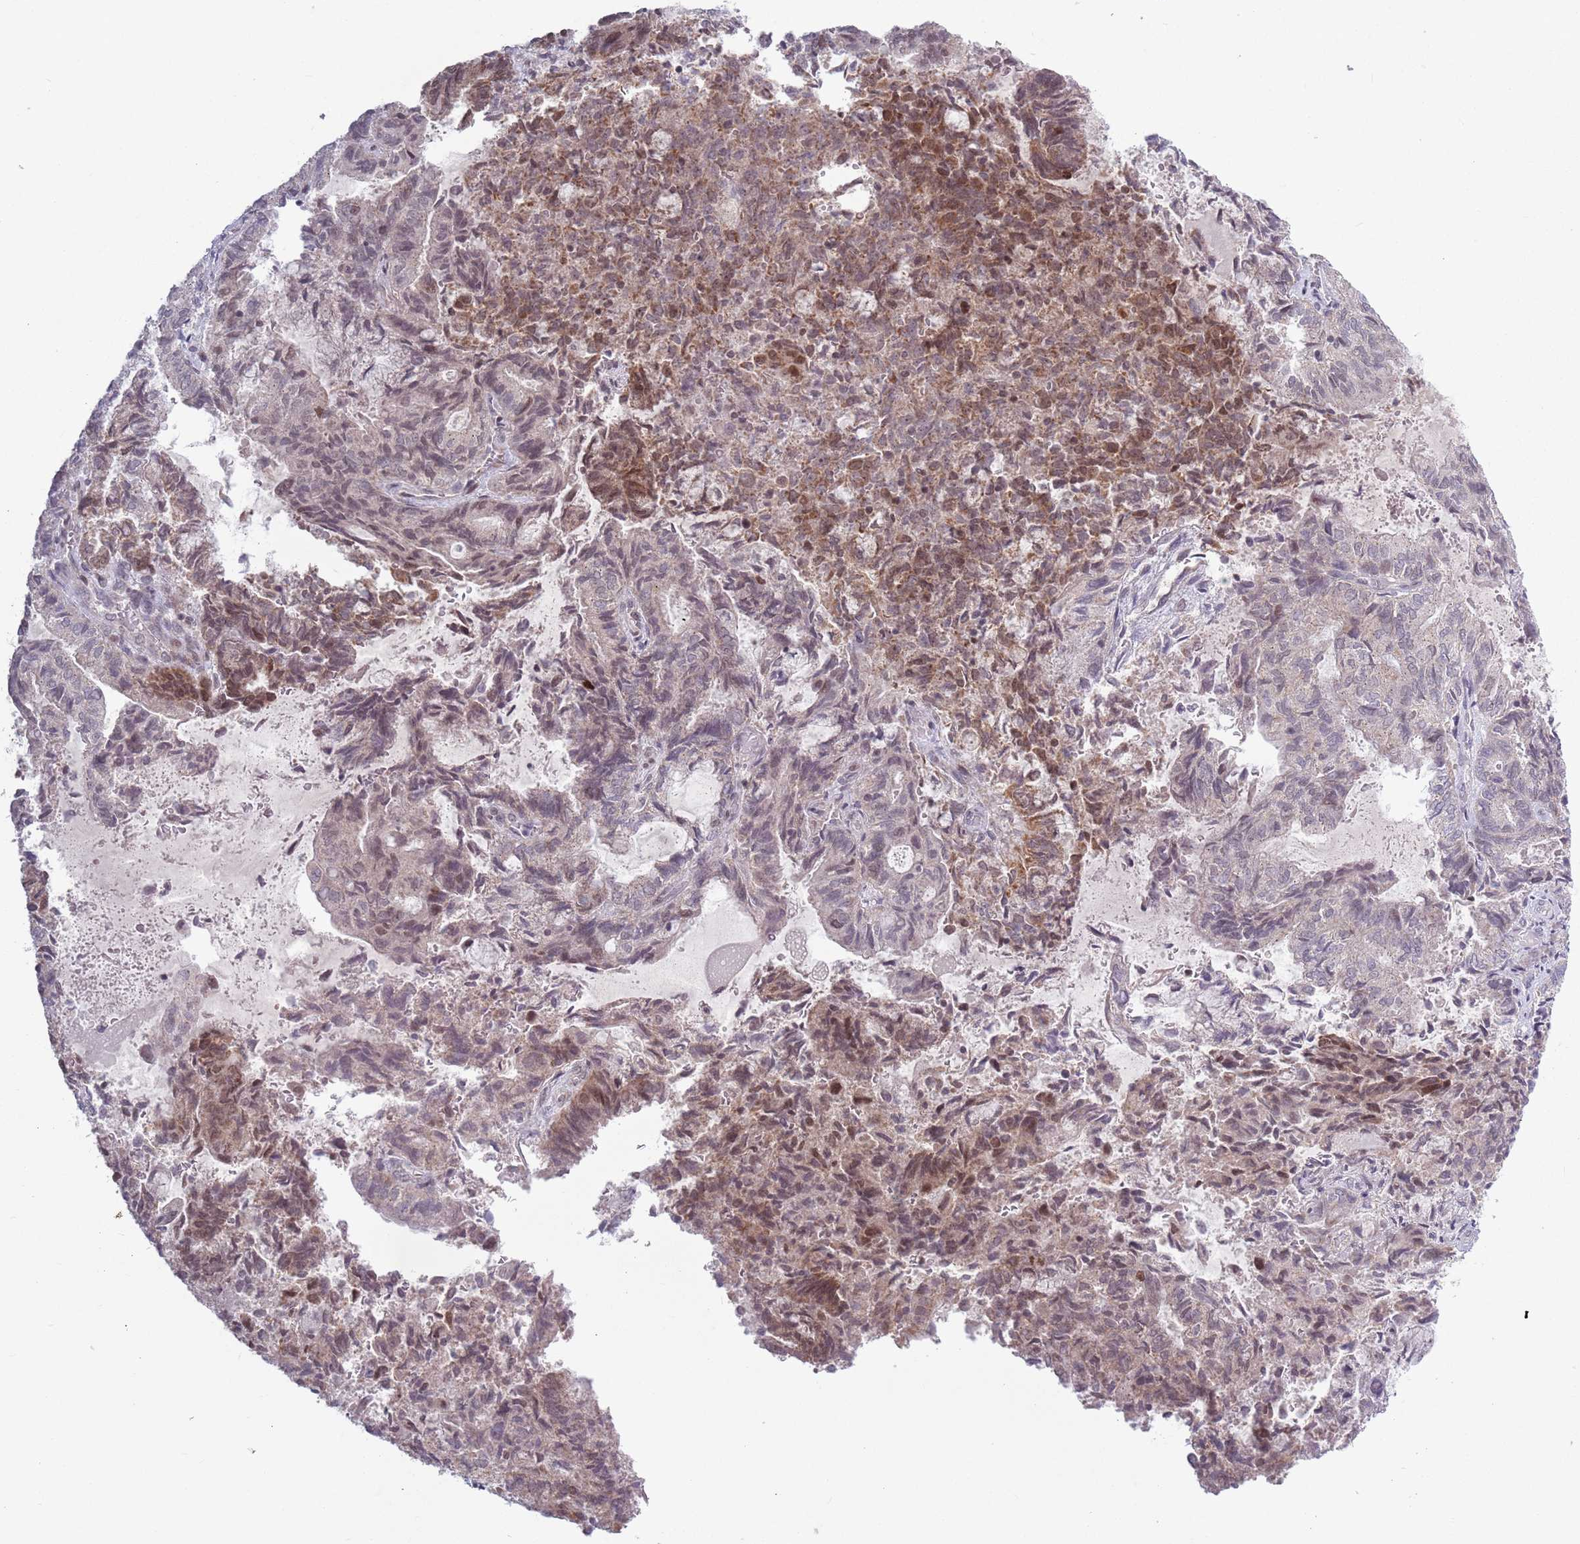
{"staining": {"intensity": "moderate", "quantity": "25%-75%", "location": "cytoplasmic/membranous,nuclear"}, "tissue": "endometrial cancer", "cell_type": "Tumor cells", "image_type": "cancer", "snomed": [{"axis": "morphology", "description": "Adenocarcinoma, NOS"}, {"axis": "topography", "description": "Endometrium"}], "caption": "Endometrial cancer (adenocarcinoma) was stained to show a protein in brown. There is medium levels of moderate cytoplasmic/membranous and nuclear staining in approximately 25%-75% of tumor cells.", "gene": "MRPL34", "patient": {"sex": "female", "age": 80}}